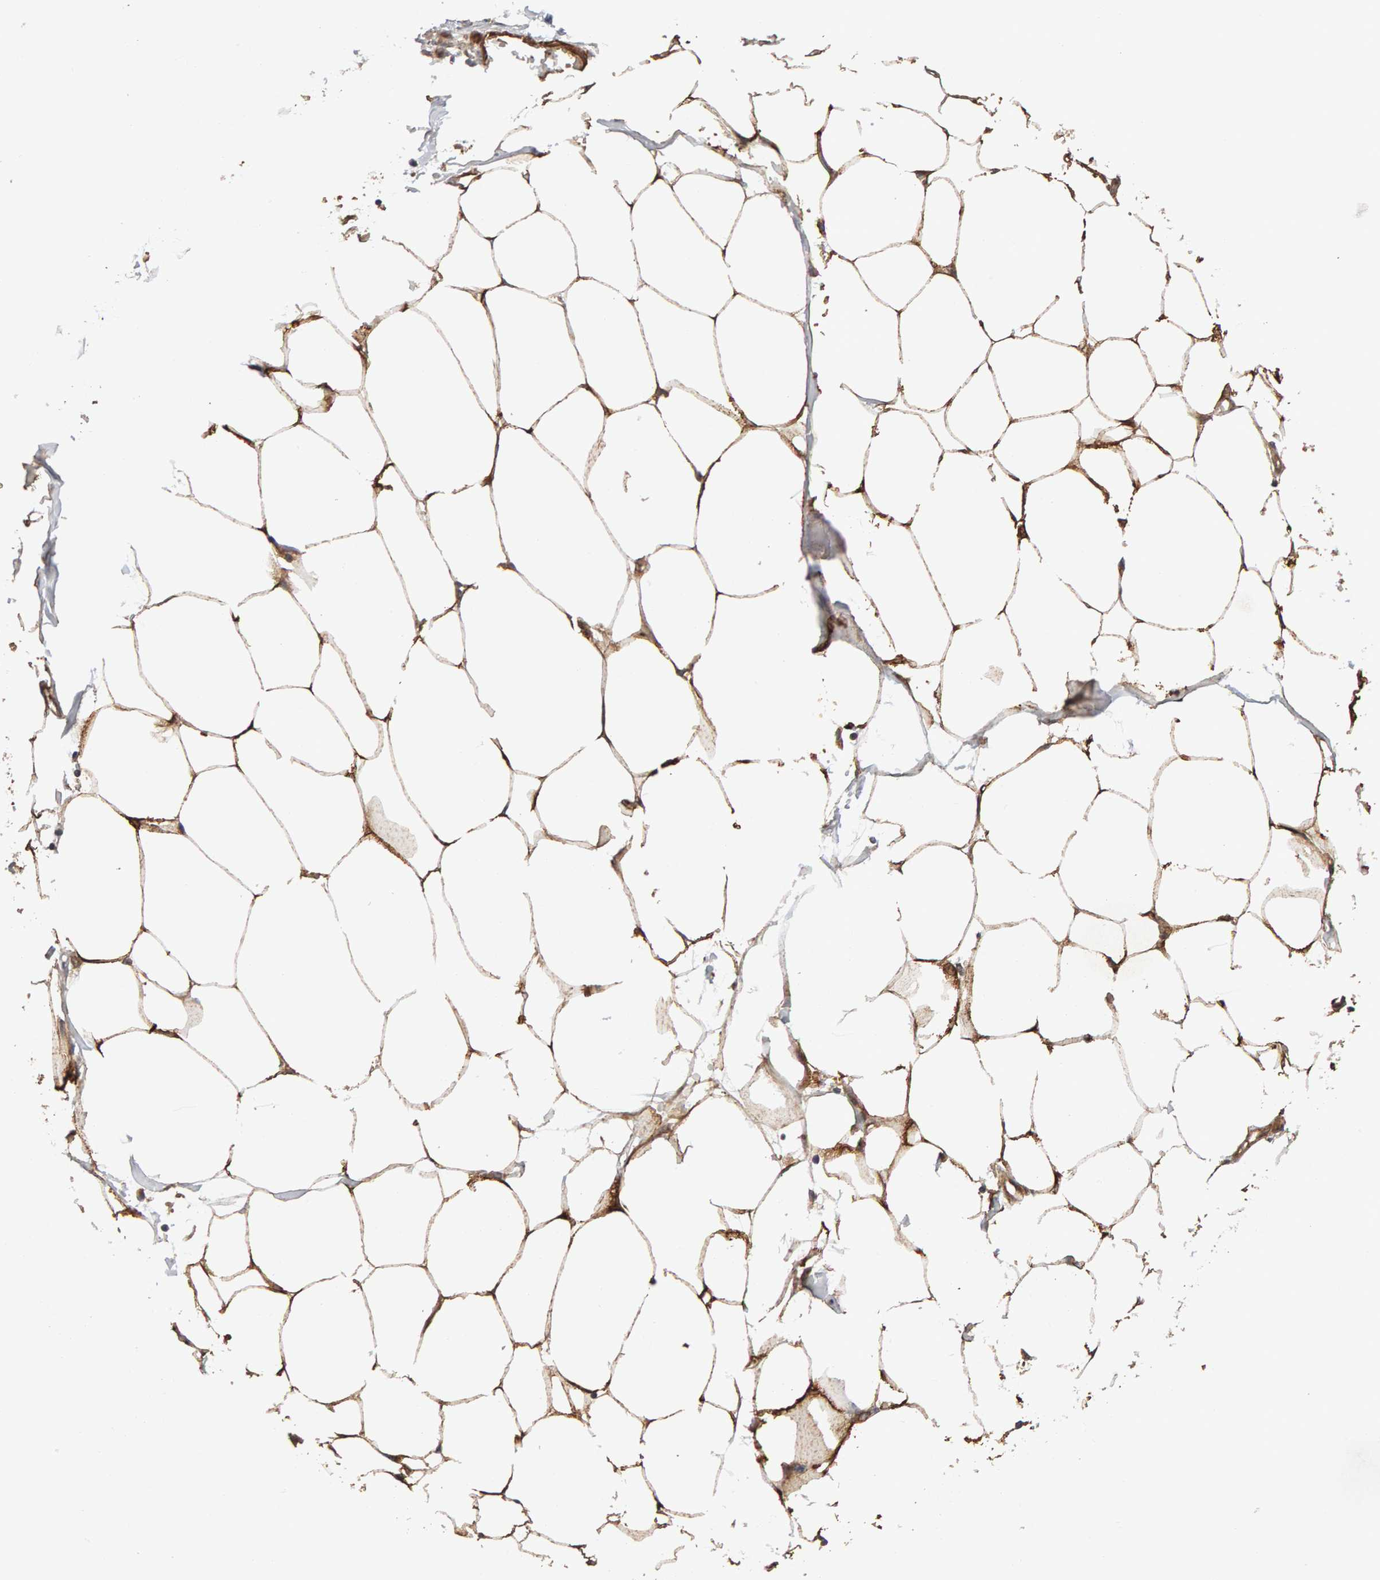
{"staining": {"intensity": "strong", "quantity": ">75%", "location": "cytoplasmic/membranous"}, "tissue": "adipose tissue", "cell_type": "Adipocytes", "image_type": "normal", "snomed": [{"axis": "morphology", "description": "Normal tissue, NOS"}, {"axis": "morphology", "description": "Adenocarcinoma, NOS"}, {"axis": "topography", "description": "Colon"}, {"axis": "topography", "description": "Peripheral nerve tissue"}], "caption": "IHC (DAB (3,3'-diaminobenzidine)) staining of unremarkable adipose tissue displays strong cytoplasmic/membranous protein positivity in about >75% of adipocytes.", "gene": "SYNRG", "patient": {"sex": "male", "age": 14}}